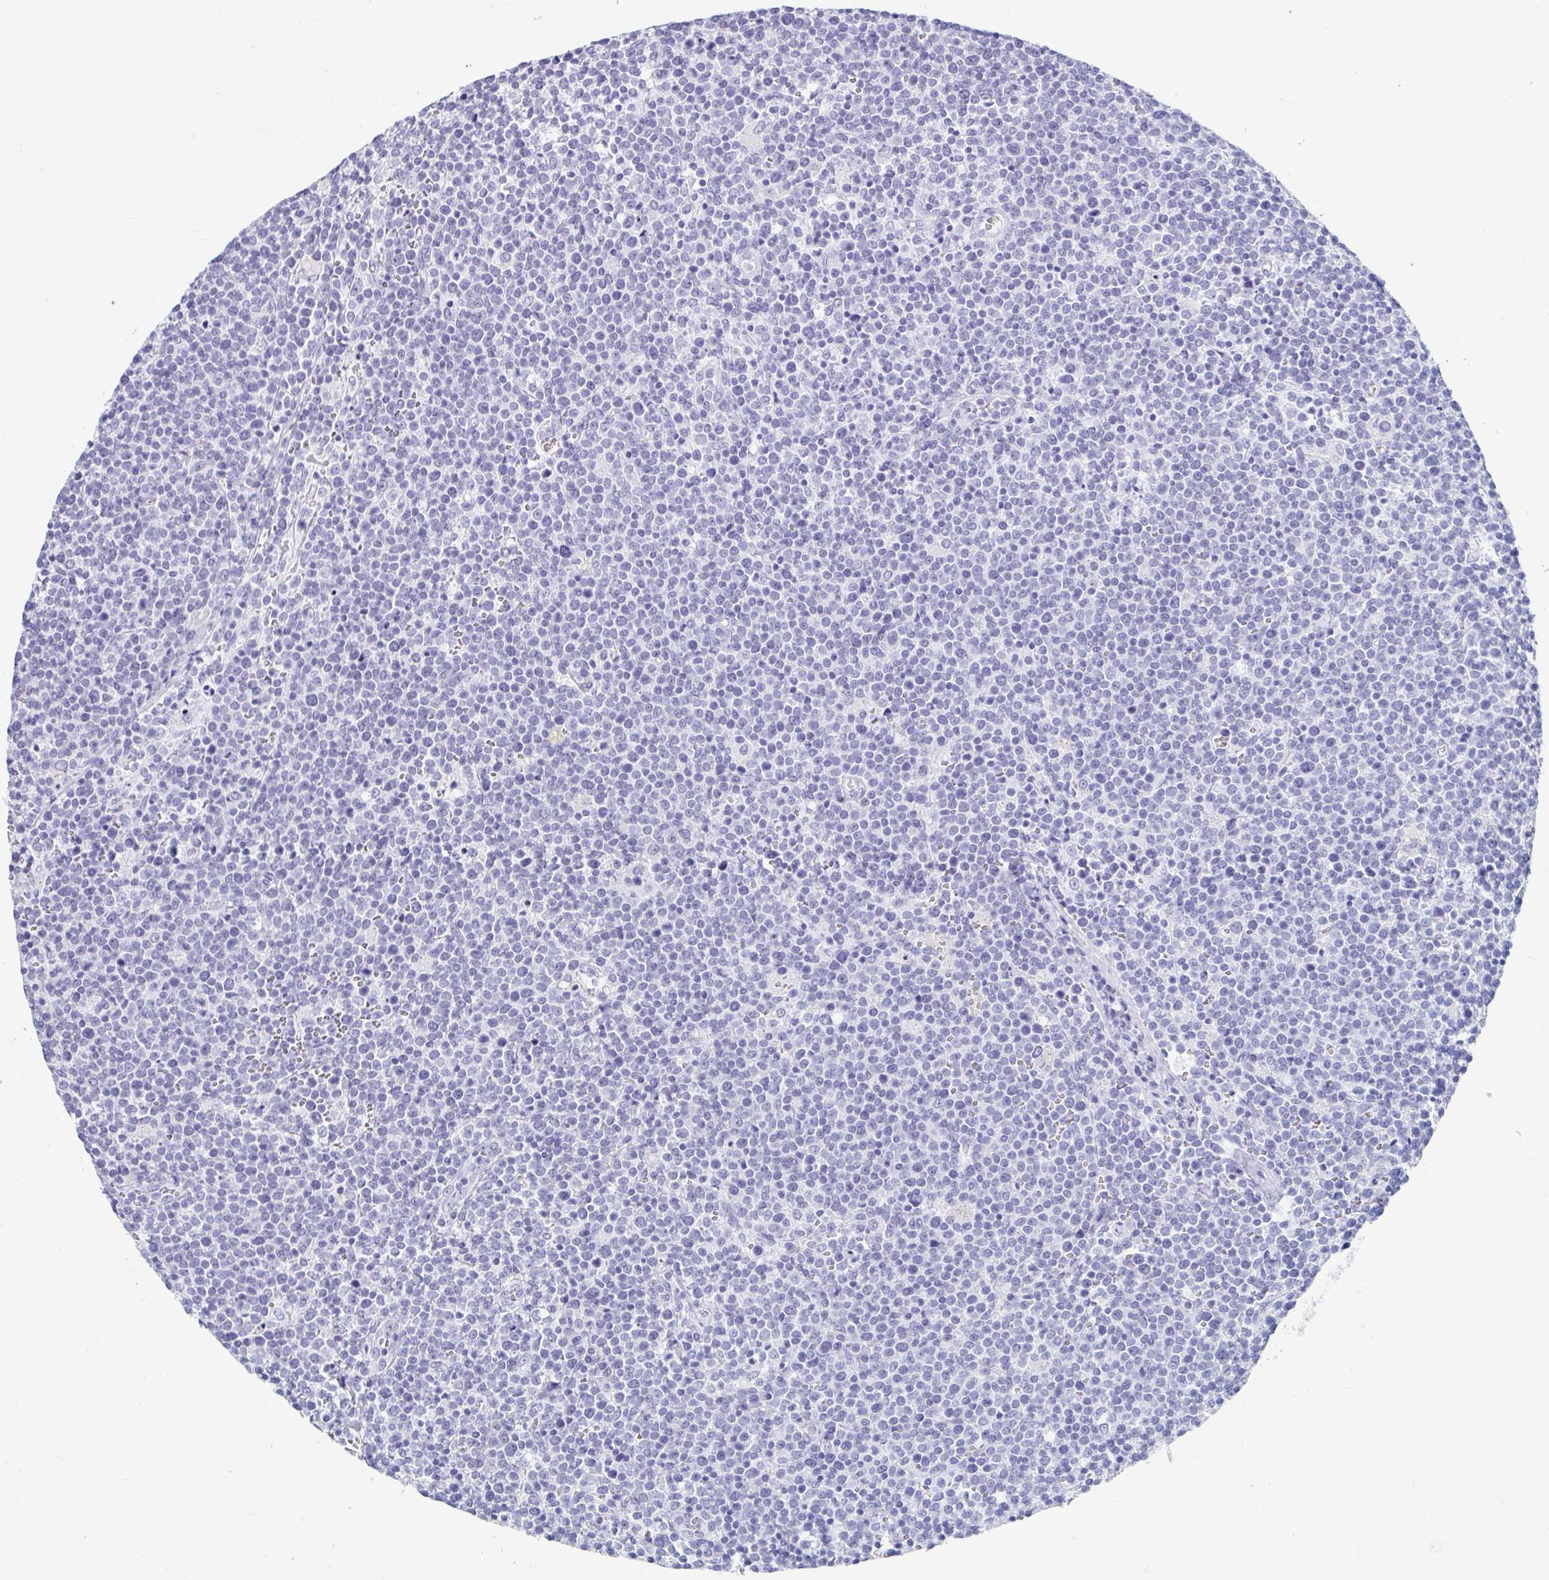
{"staining": {"intensity": "negative", "quantity": "none", "location": "none"}, "tissue": "lymphoma", "cell_type": "Tumor cells", "image_type": "cancer", "snomed": [{"axis": "morphology", "description": "Malignant lymphoma, non-Hodgkin's type, High grade"}, {"axis": "topography", "description": "Lymph node"}], "caption": "Malignant lymphoma, non-Hodgkin's type (high-grade) was stained to show a protein in brown. There is no significant positivity in tumor cells.", "gene": "GKN2", "patient": {"sex": "male", "age": 61}}